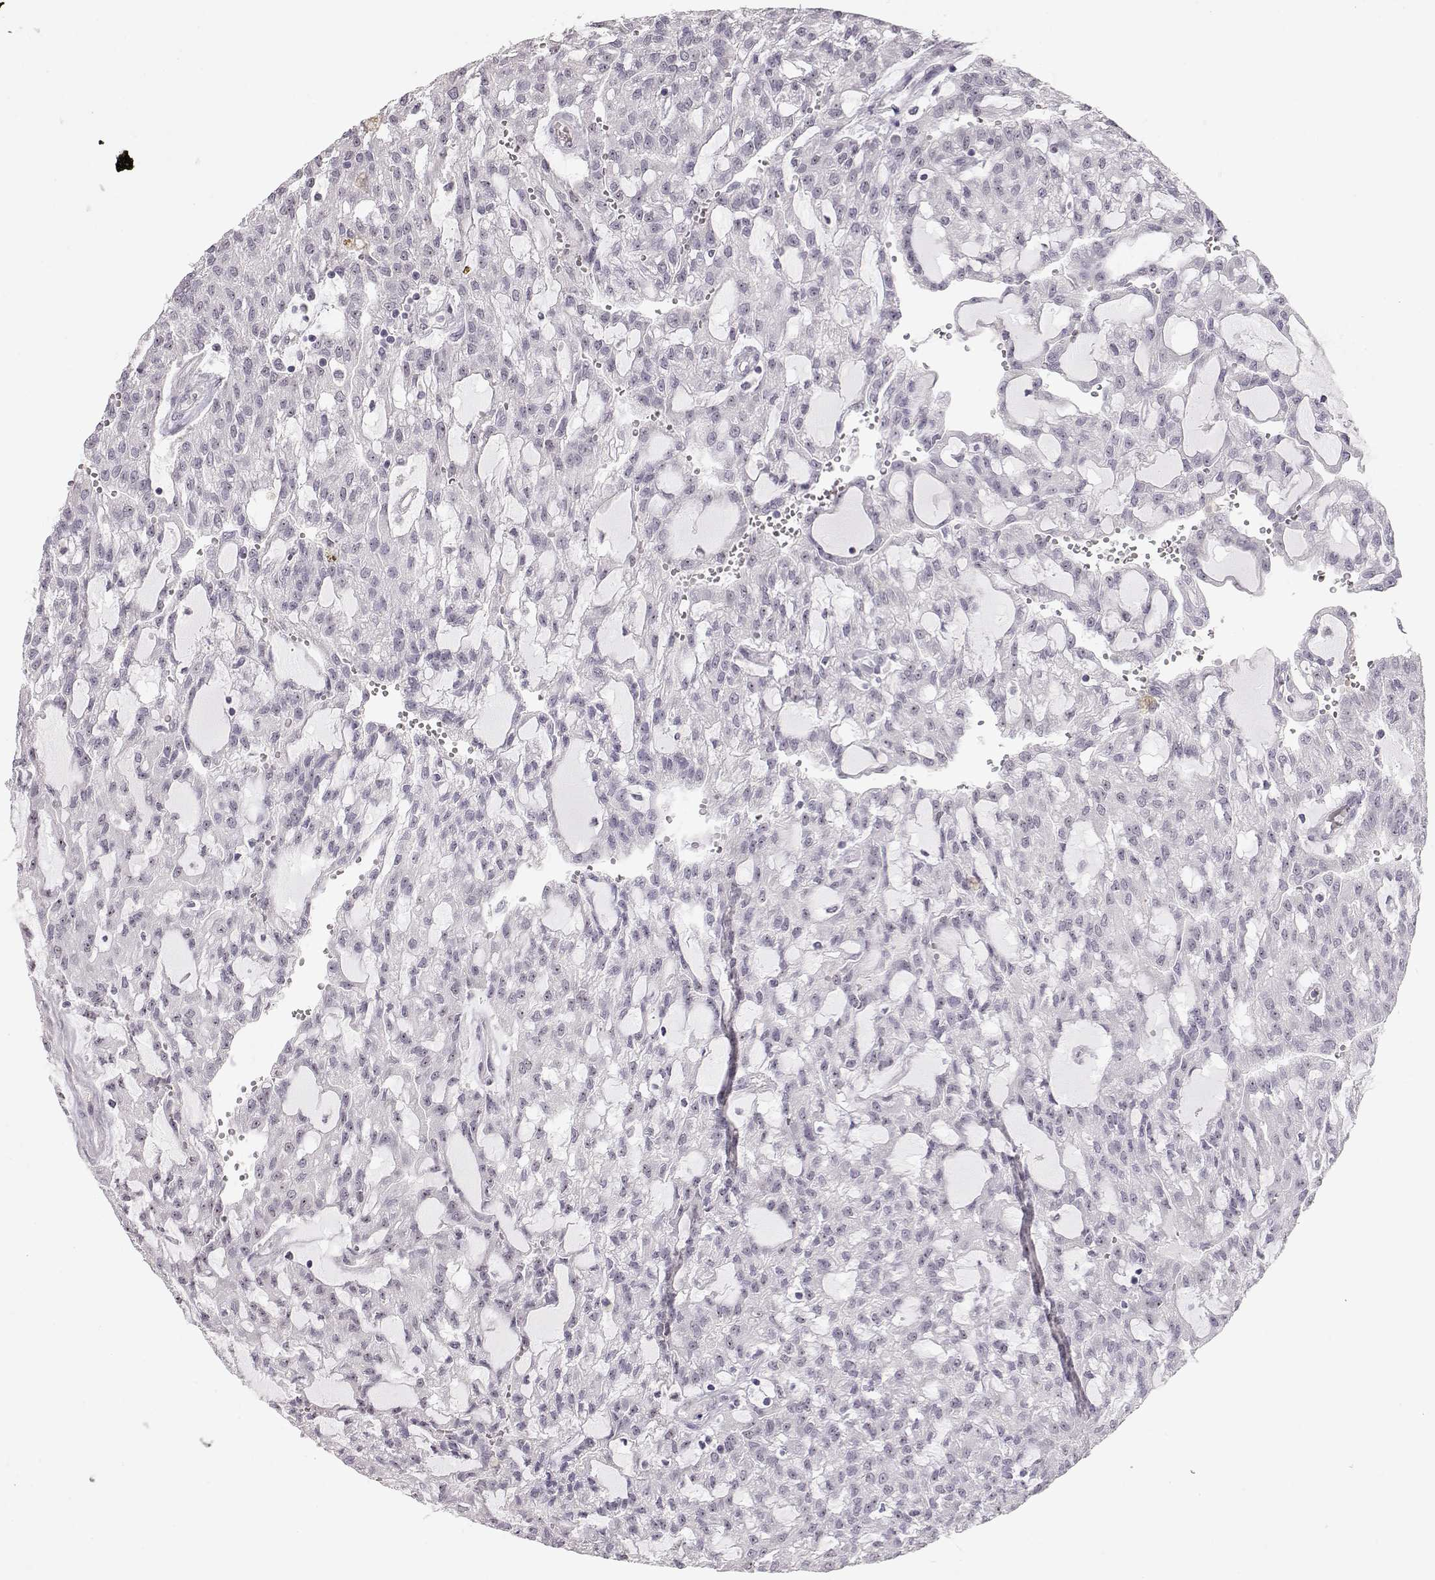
{"staining": {"intensity": "negative", "quantity": "none", "location": "none"}, "tissue": "renal cancer", "cell_type": "Tumor cells", "image_type": "cancer", "snomed": [{"axis": "morphology", "description": "Adenocarcinoma, NOS"}, {"axis": "topography", "description": "Kidney"}], "caption": "The IHC image has no significant positivity in tumor cells of renal cancer (adenocarcinoma) tissue.", "gene": "FAM205A", "patient": {"sex": "male", "age": 63}}